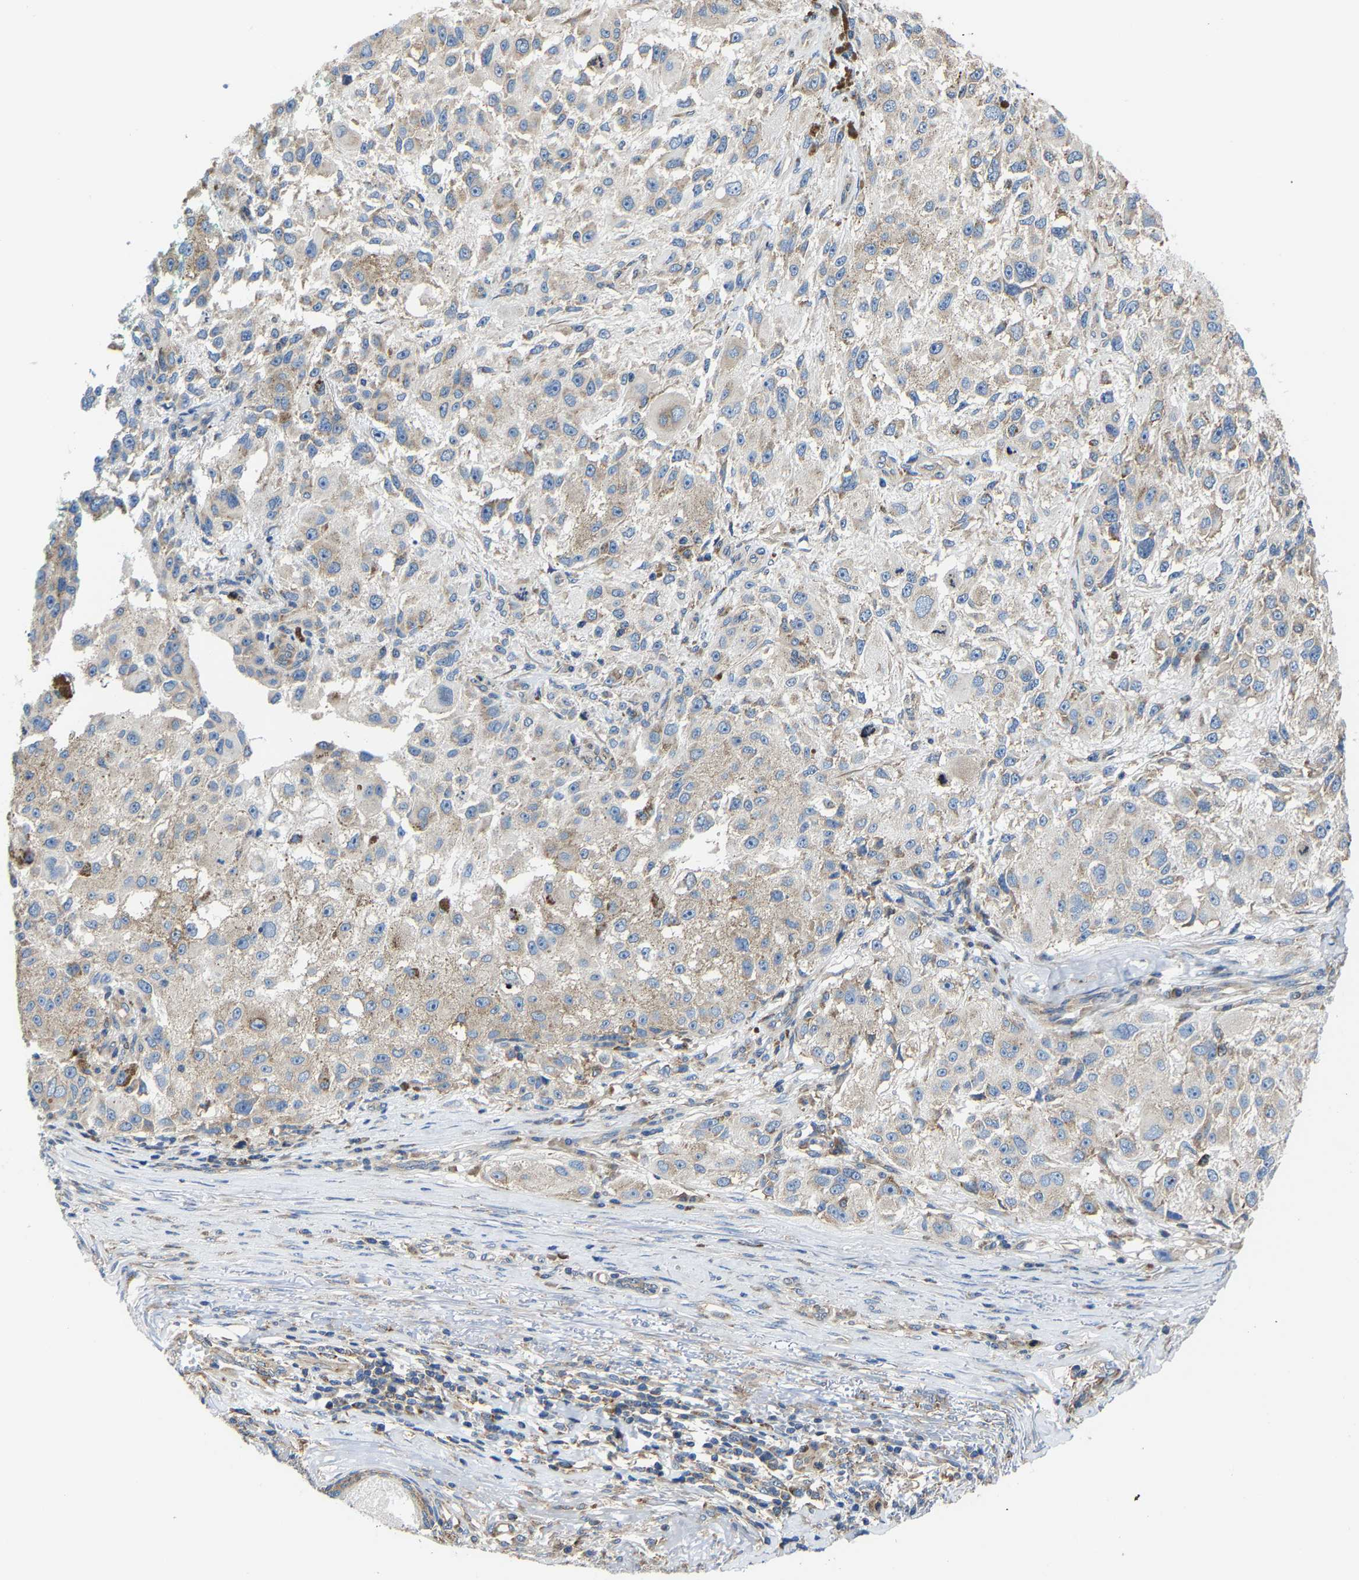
{"staining": {"intensity": "negative", "quantity": "none", "location": "none"}, "tissue": "melanoma", "cell_type": "Tumor cells", "image_type": "cancer", "snomed": [{"axis": "morphology", "description": "Necrosis, NOS"}, {"axis": "morphology", "description": "Malignant melanoma, NOS"}, {"axis": "topography", "description": "Skin"}], "caption": "IHC image of melanoma stained for a protein (brown), which demonstrates no expression in tumor cells.", "gene": "G3BP2", "patient": {"sex": "female", "age": 87}}